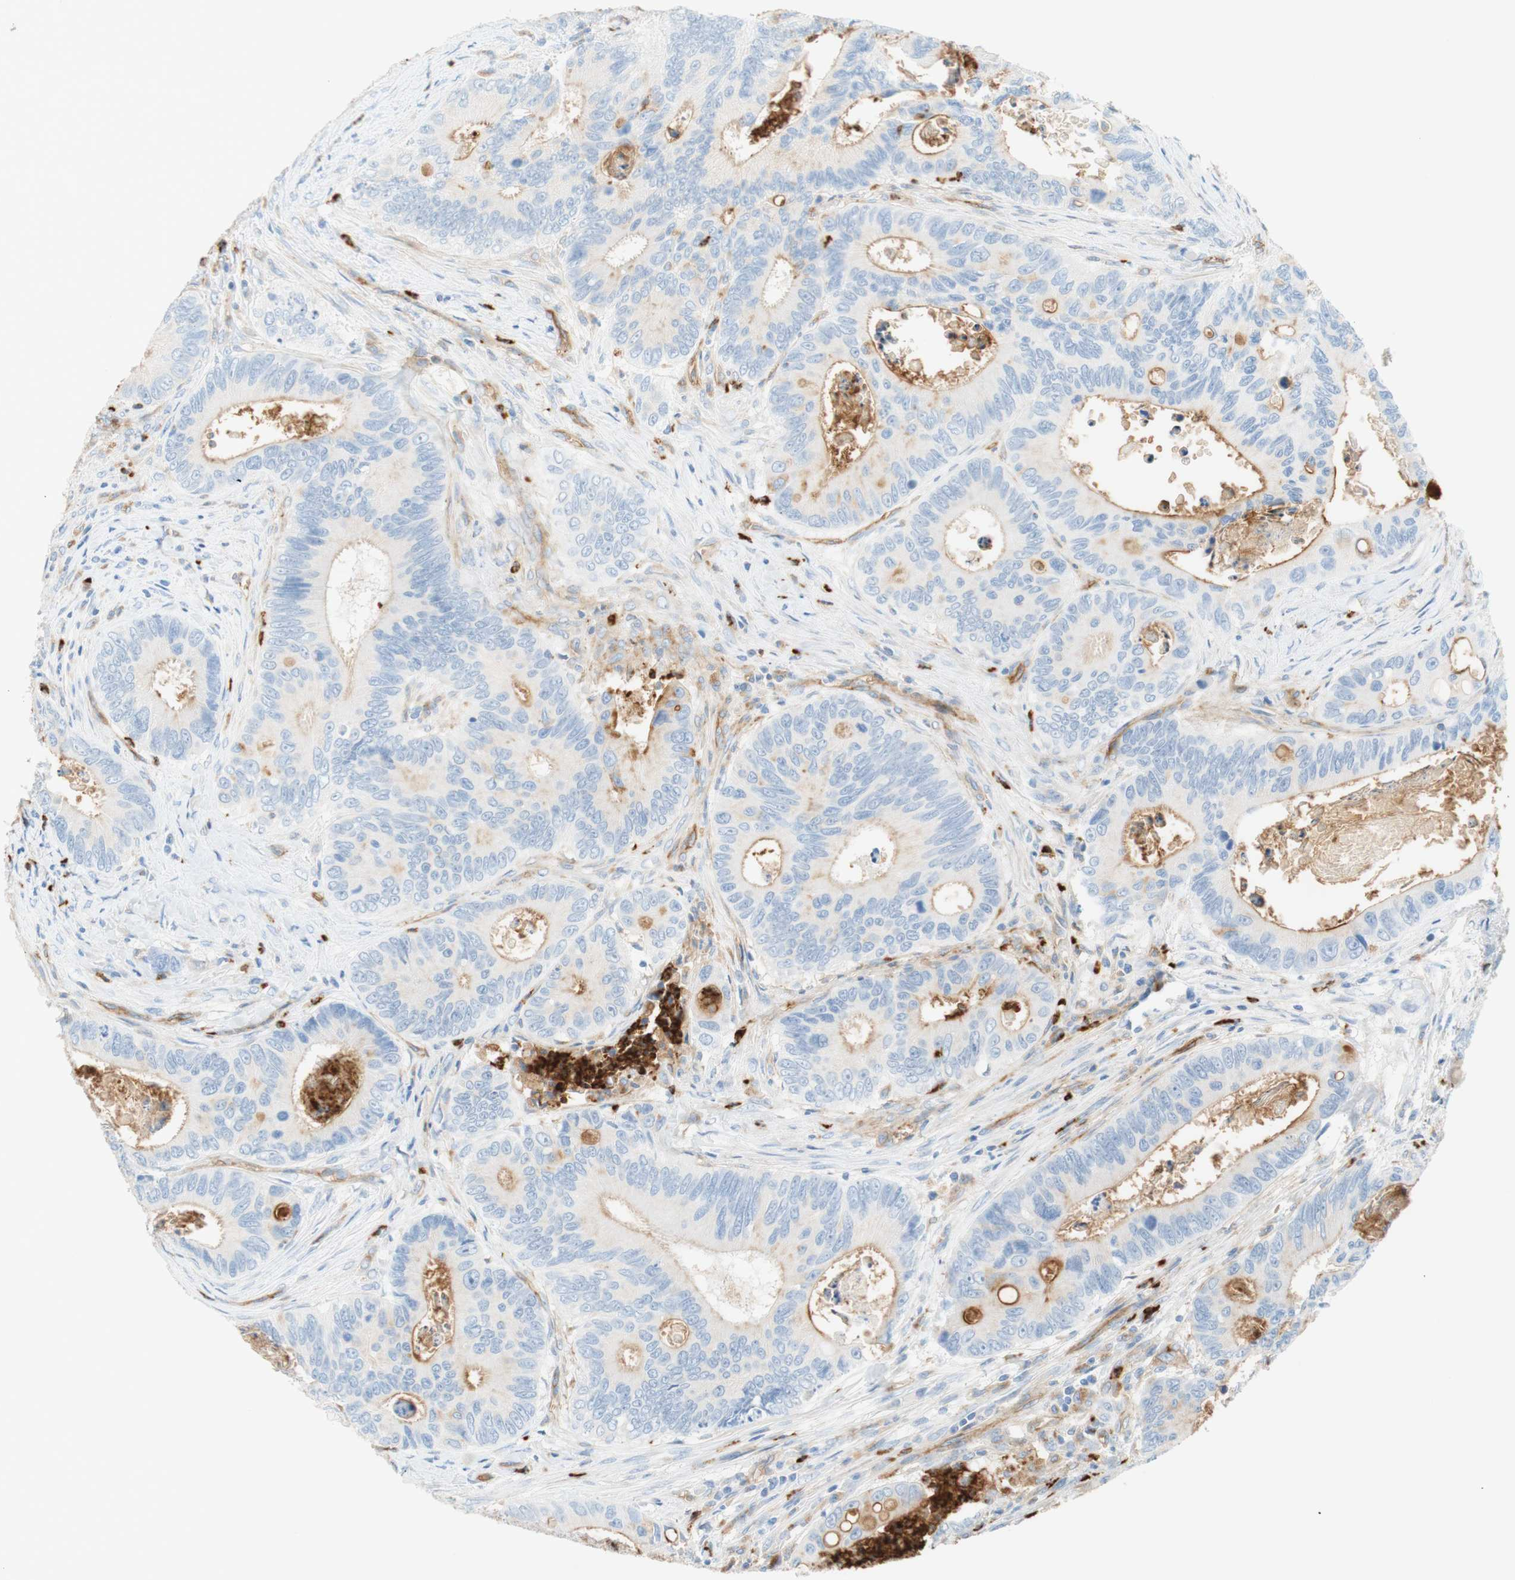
{"staining": {"intensity": "weak", "quantity": "<25%", "location": "cytoplasmic/membranous"}, "tissue": "colorectal cancer", "cell_type": "Tumor cells", "image_type": "cancer", "snomed": [{"axis": "morphology", "description": "Inflammation, NOS"}, {"axis": "morphology", "description": "Adenocarcinoma, NOS"}, {"axis": "topography", "description": "Colon"}], "caption": "Tumor cells show no significant protein positivity in colorectal cancer. Brightfield microscopy of immunohistochemistry stained with DAB (brown) and hematoxylin (blue), captured at high magnification.", "gene": "STOM", "patient": {"sex": "male", "age": 72}}